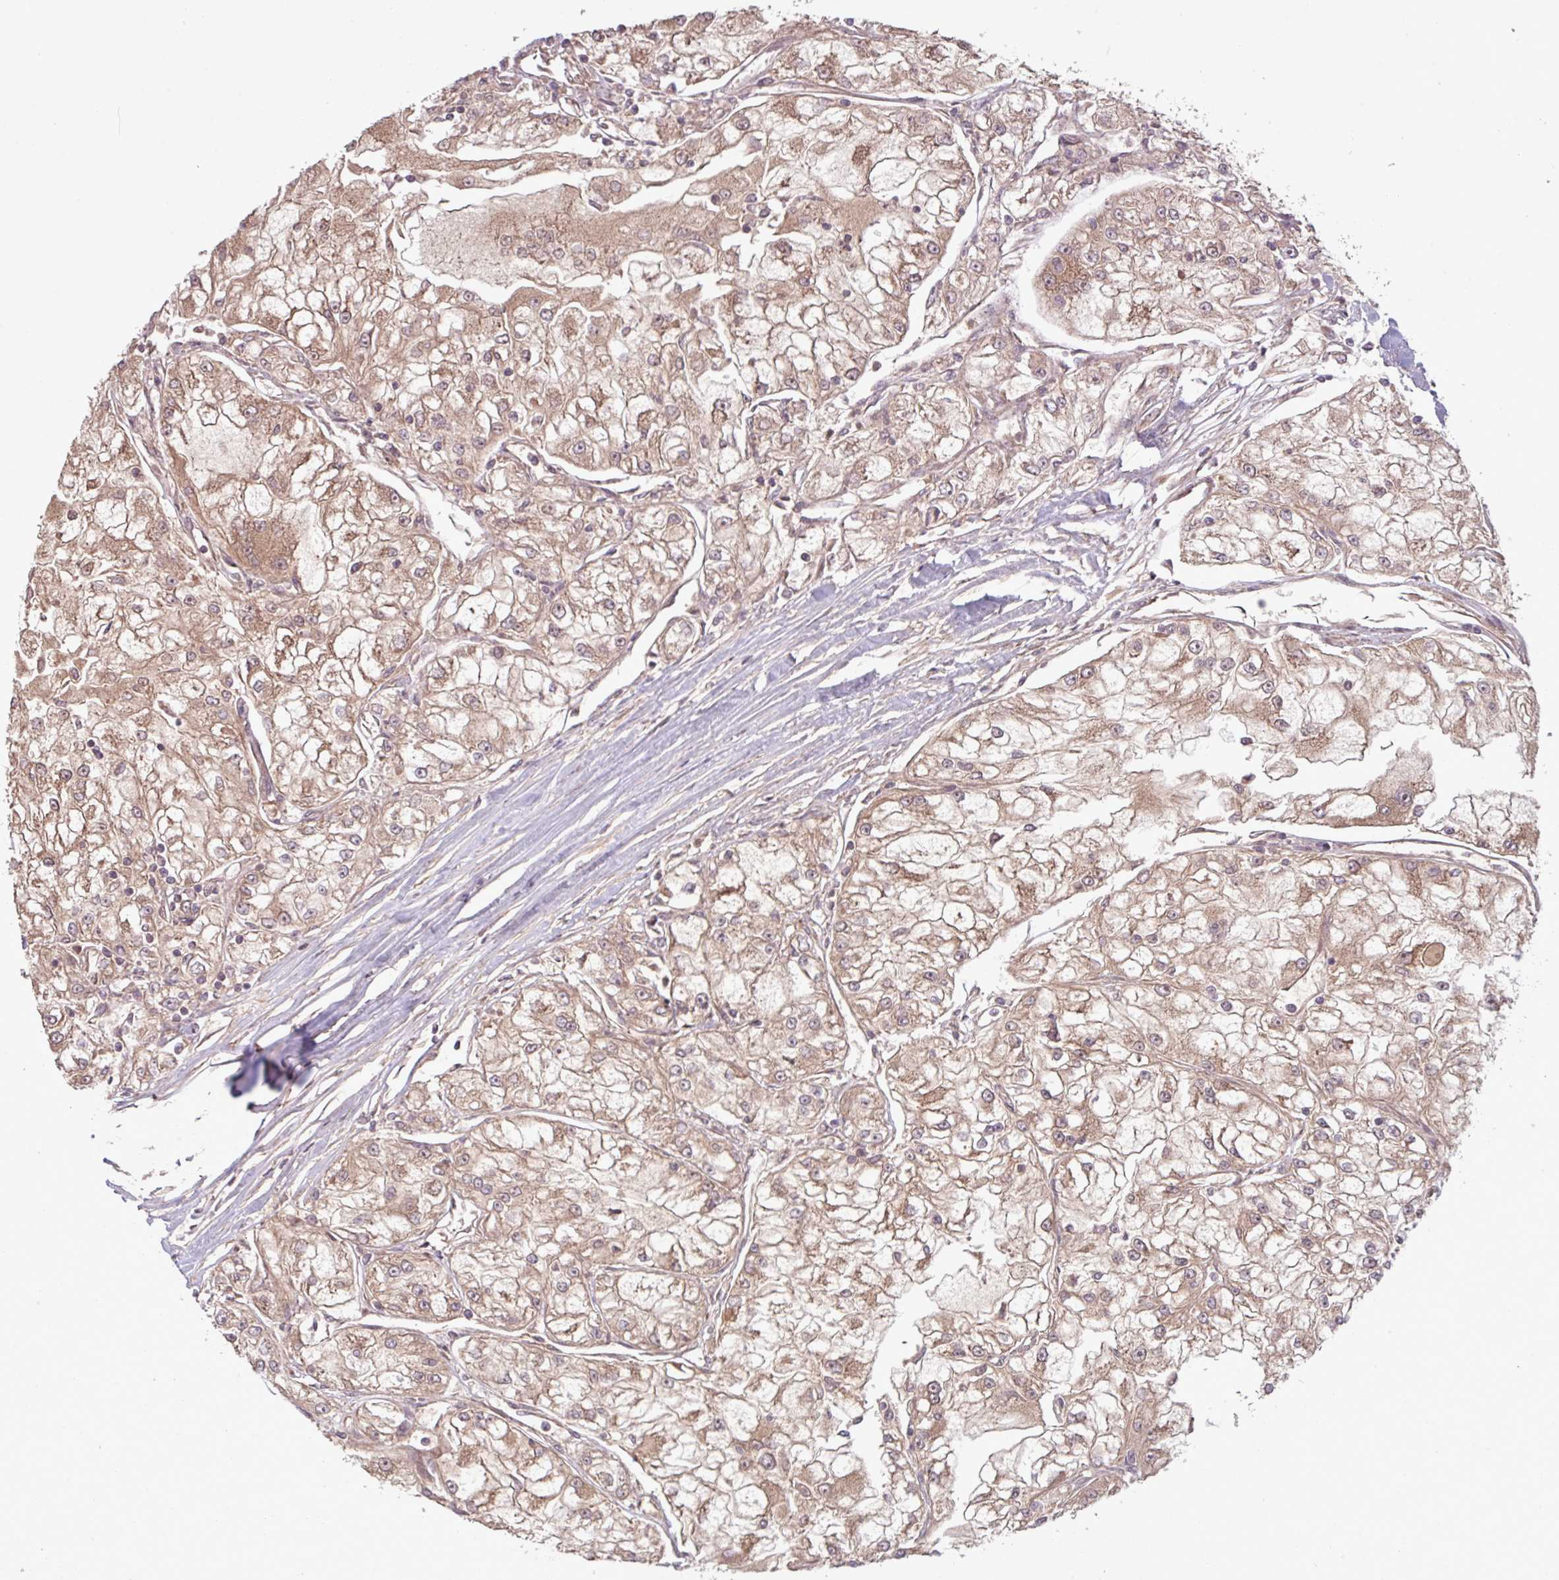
{"staining": {"intensity": "moderate", "quantity": ">75%", "location": "cytoplasmic/membranous"}, "tissue": "renal cancer", "cell_type": "Tumor cells", "image_type": "cancer", "snomed": [{"axis": "morphology", "description": "Adenocarcinoma, NOS"}, {"axis": "topography", "description": "Kidney"}], "caption": "Brown immunohistochemical staining in human renal cancer displays moderate cytoplasmic/membranous expression in approximately >75% of tumor cells.", "gene": "TRABD2A", "patient": {"sex": "female", "age": 72}}